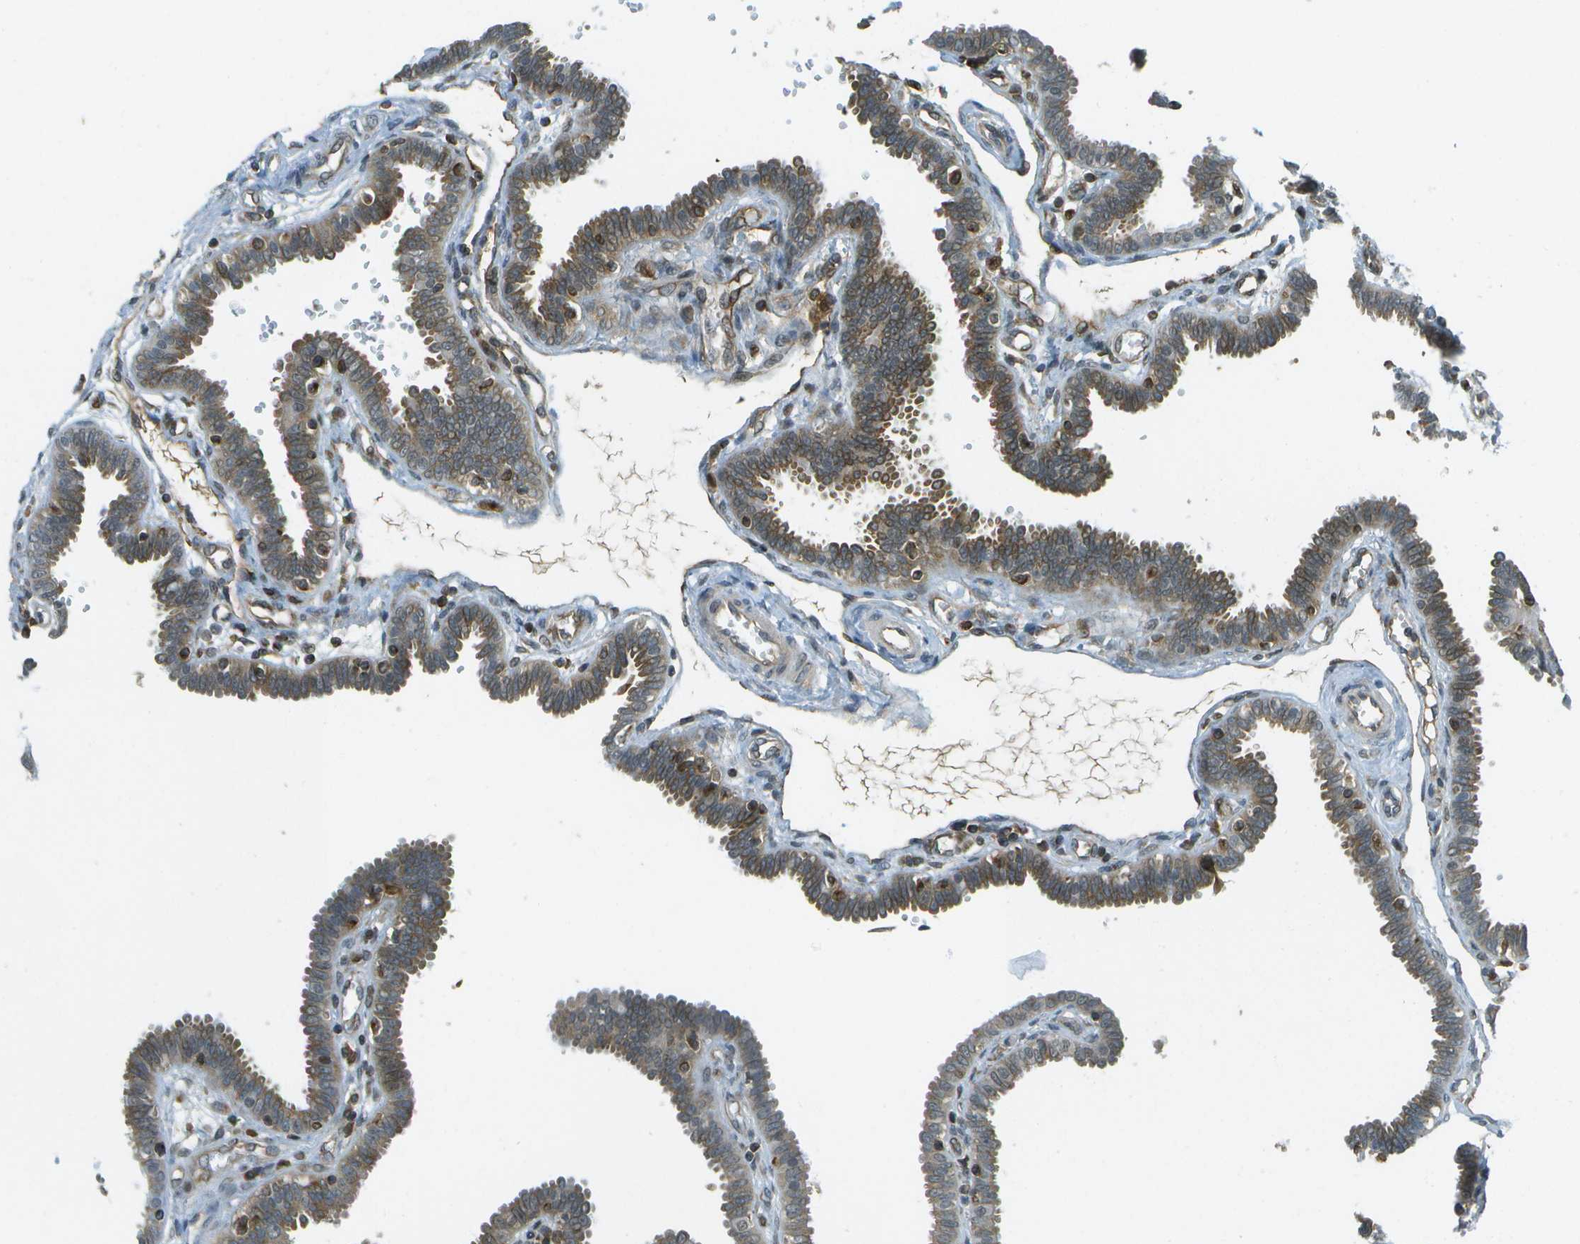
{"staining": {"intensity": "moderate", "quantity": ">75%", "location": "cytoplasmic/membranous"}, "tissue": "fallopian tube", "cell_type": "Glandular cells", "image_type": "normal", "snomed": [{"axis": "morphology", "description": "Normal tissue, NOS"}, {"axis": "topography", "description": "Fallopian tube"}], "caption": "This is a photomicrograph of immunohistochemistry staining of normal fallopian tube, which shows moderate expression in the cytoplasmic/membranous of glandular cells.", "gene": "TMTC1", "patient": {"sex": "female", "age": 32}}